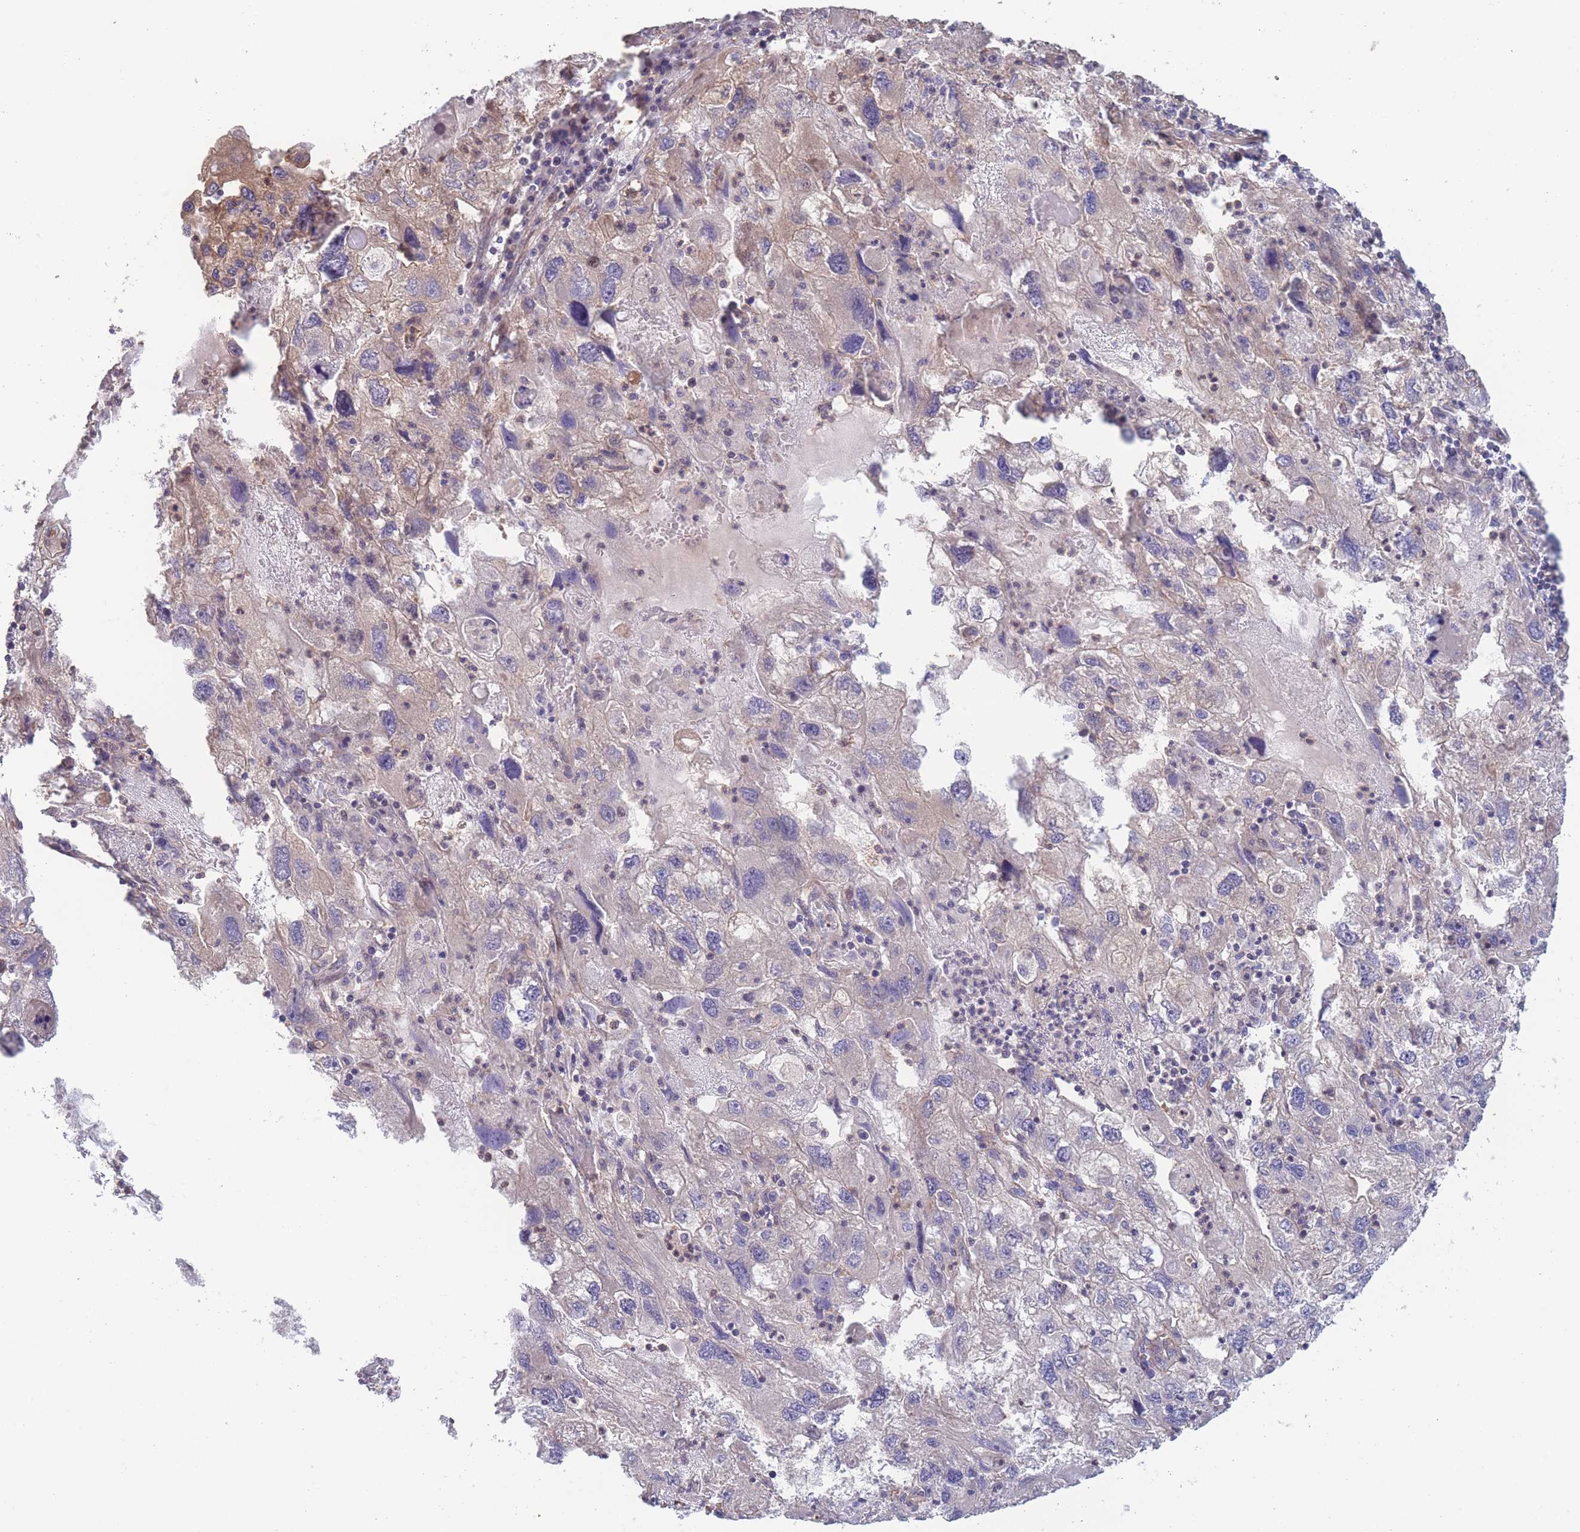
{"staining": {"intensity": "negative", "quantity": "none", "location": "none"}, "tissue": "endometrial cancer", "cell_type": "Tumor cells", "image_type": "cancer", "snomed": [{"axis": "morphology", "description": "Adenocarcinoma, NOS"}, {"axis": "topography", "description": "Endometrium"}], "caption": "This is a photomicrograph of IHC staining of adenocarcinoma (endometrial), which shows no positivity in tumor cells.", "gene": "STEAP3", "patient": {"sex": "female", "age": 49}}